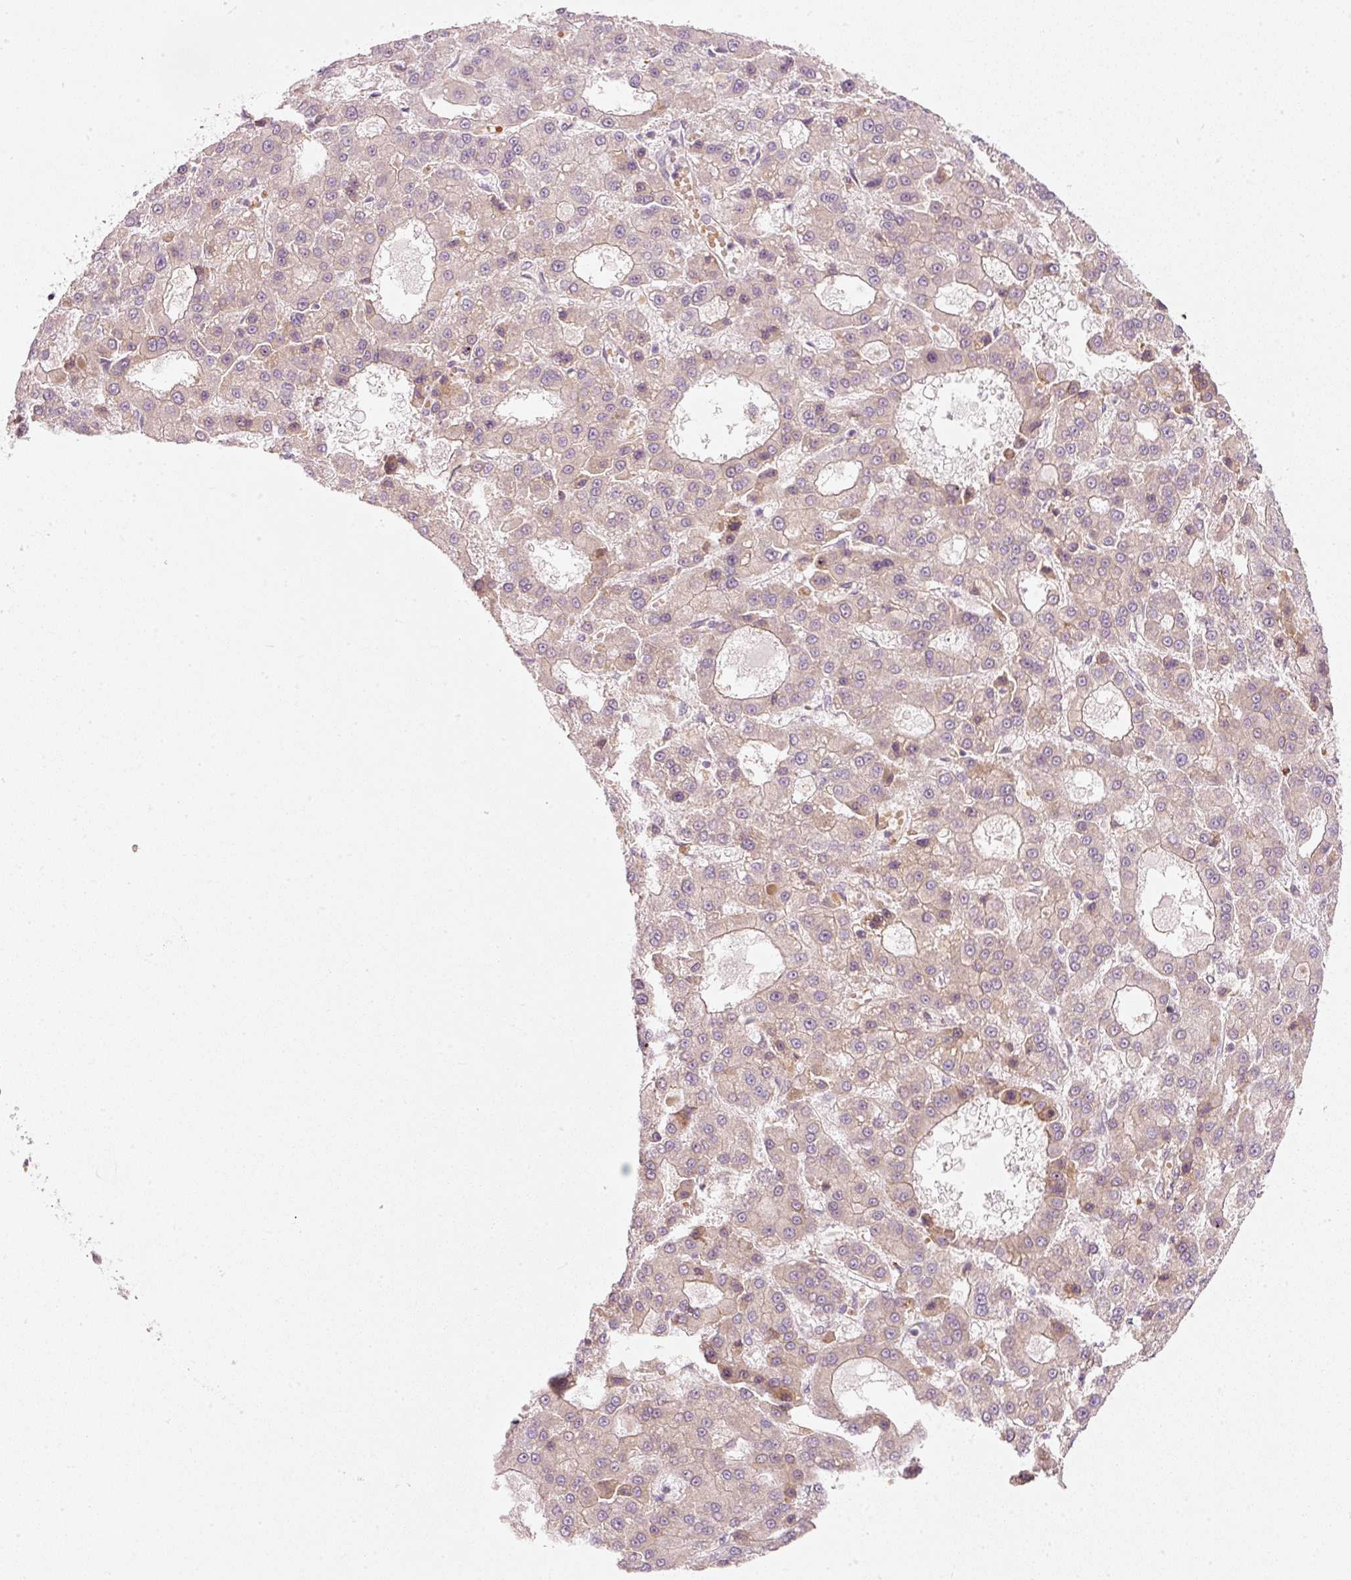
{"staining": {"intensity": "negative", "quantity": "none", "location": "none"}, "tissue": "liver cancer", "cell_type": "Tumor cells", "image_type": "cancer", "snomed": [{"axis": "morphology", "description": "Carcinoma, Hepatocellular, NOS"}, {"axis": "topography", "description": "Liver"}], "caption": "Immunohistochemistry photomicrograph of human liver hepatocellular carcinoma stained for a protein (brown), which reveals no staining in tumor cells. (IHC, brightfield microscopy, high magnification).", "gene": "KCNQ1", "patient": {"sex": "male", "age": 70}}